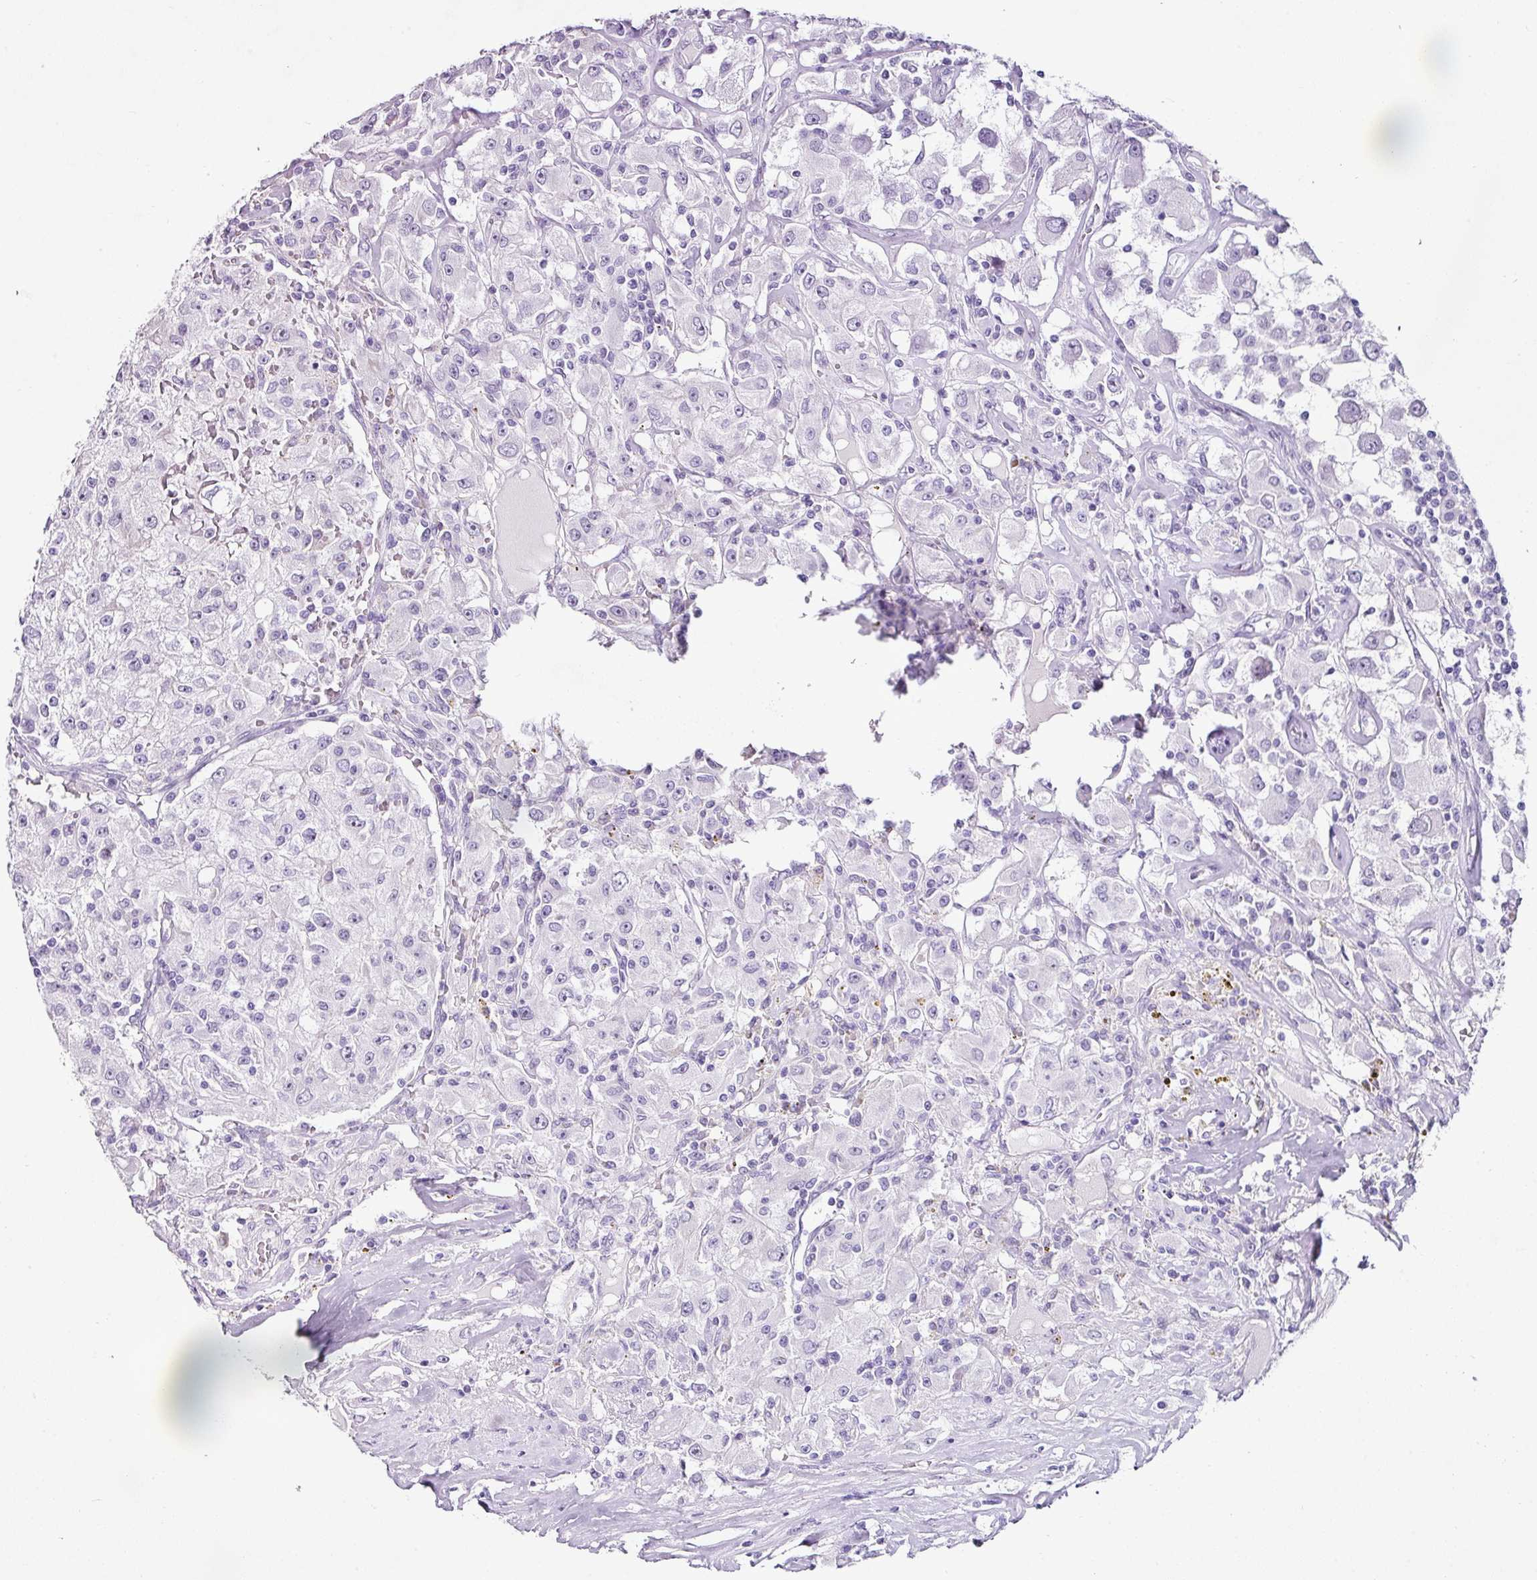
{"staining": {"intensity": "negative", "quantity": "none", "location": "none"}, "tissue": "renal cancer", "cell_type": "Tumor cells", "image_type": "cancer", "snomed": [{"axis": "morphology", "description": "Adenocarcinoma, NOS"}, {"axis": "topography", "description": "Kidney"}], "caption": "DAB immunohistochemical staining of adenocarcinoma (renal) displays no significant expression in tumor cells. Brightfield microscopy of immunohistochemistry stained with DAB (3,3'-diaminobenzidine) (brown) and hematoxylin (blue), captured at high magnification.", "gene": "TRA2A", "patient": {"sex": "female", "age": 67}}